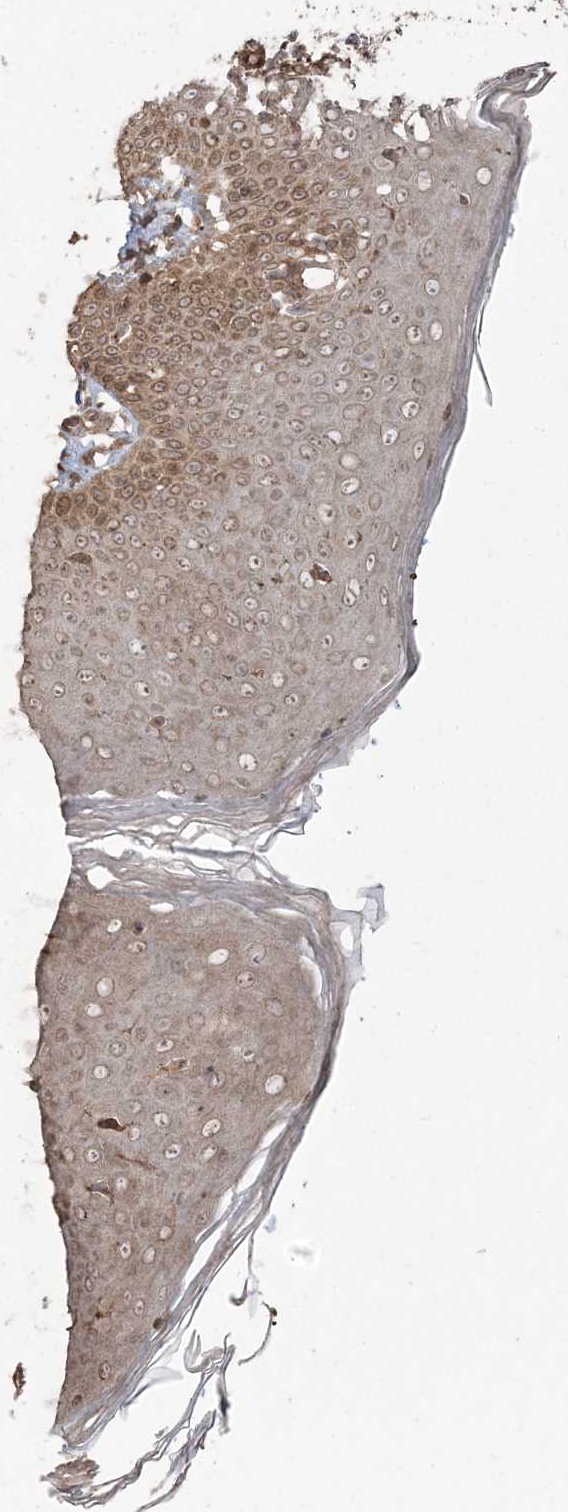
{"staining": {"intensity": "moderate", "quantity": ">75%", "location": "cytoplasmic/membranous"}, "tissue": "skin", "cell_type": "Fibroblasts", "image_type": "normal", "snomed": [{"axis": "morphology", "description": "Normal tissue, NOS"}, {"axis": "topography", "description": "Skin"}], "caption": "Moderate cytoplasmic/membranous positivity for a protein is seen in about >75% of fibroblasts of benign skin using immunohistochemistry (IHC).", "gene": "DDX19B", "patient": {"sex": "male", "age": 52}}